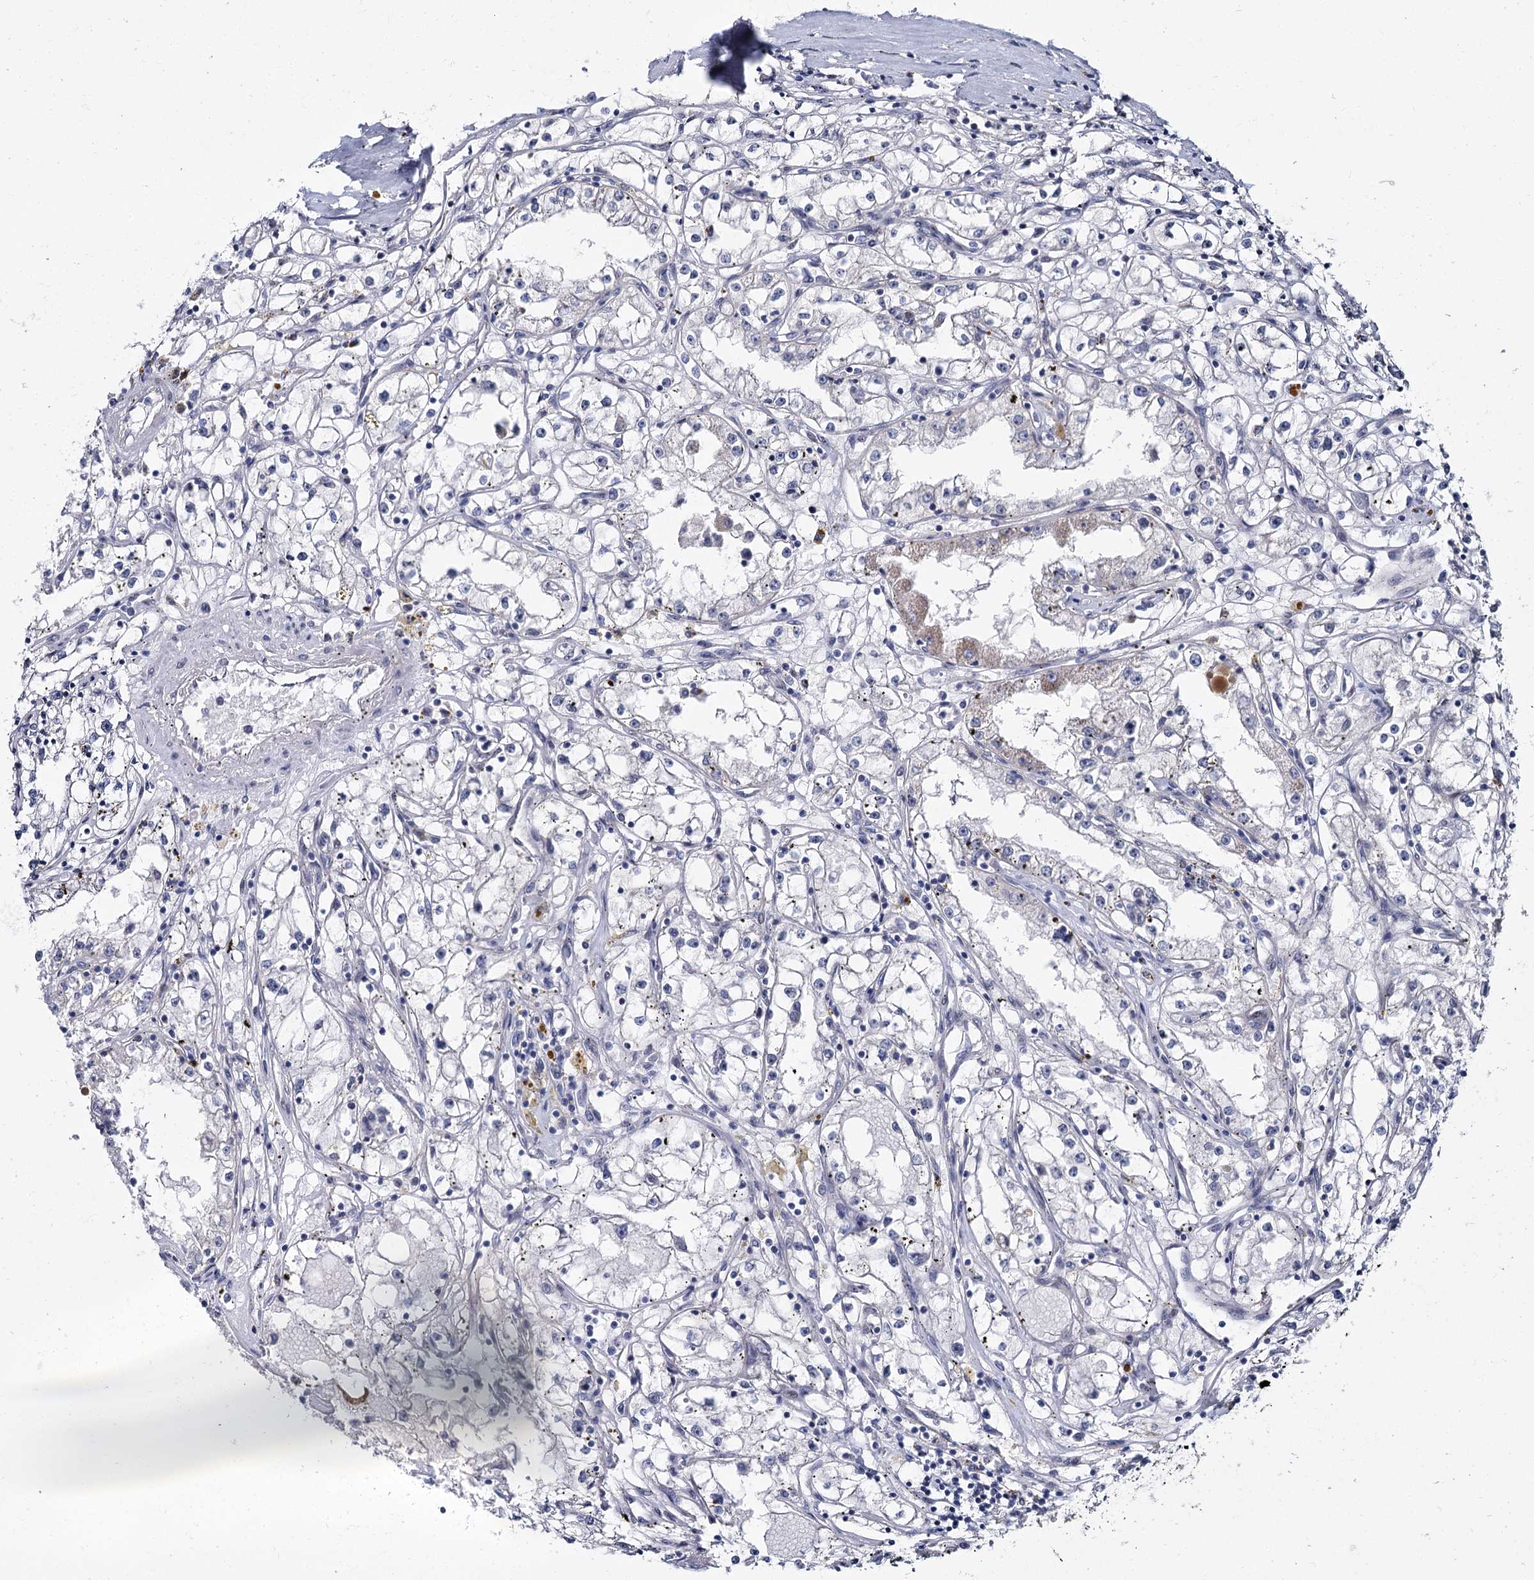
{"staining": {"intensity": "negative", "quantity": "none", "location": "none"}, "tissue": "renal cancer", "cell_type": "Tumor cells", "image_type": "cancer", "snomed": [{"axis": "morphology", "description": "Adenocarcinoma, NOS"}, {"axis": "topography", "description": "Kidney"}], "caption": "High magnification brightfield microscopy of renal cancer (adenocarcinoma) stained with DAB (brown) and counterstained with hematoxylin (blue): tumor cells show no significant positivity.", "gene": "ACRBP", "patient": {"sex": "male", "age": 56}}